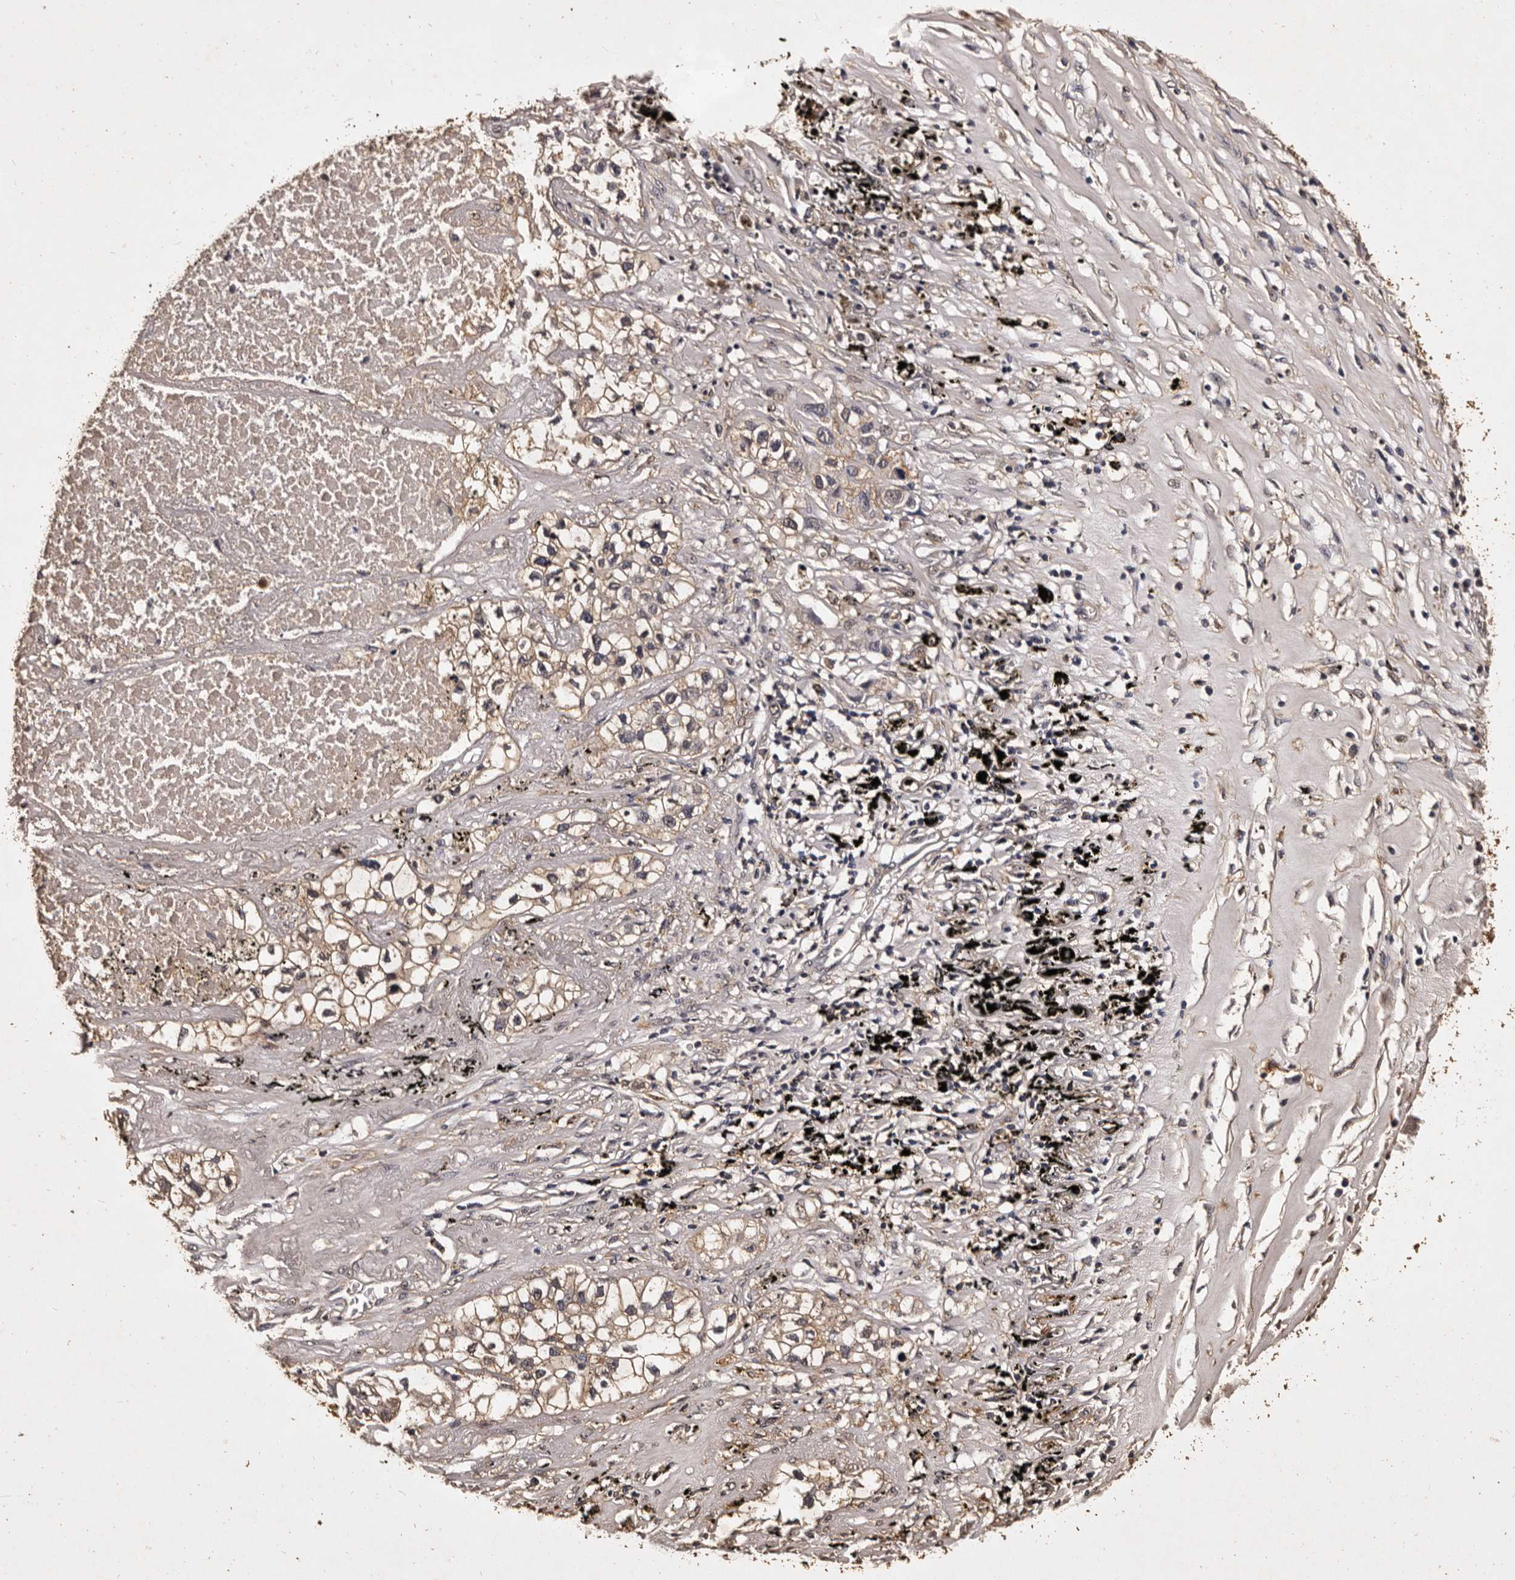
{"staining": {"intensity": "moderate", "quantity": ">75%", "location": "cytoplasmic/membranous"}, "tissue": "lung cancer", "cell_type": "Tumor cells", "image_type": "cancer", "snomed": [{"axis": "morphology", "description": "Adenocarcinoma, NOS"}, {"axis": "topography", "description": "Lung"}], "caption": "The micrograph exhibits immunohistochemical staining of adenocarcinoma (lung). There is moderate cytoplasmic/membranous staining is identified in about >75% of tumor cells.", "gene": "PARS2", "patient": {"sex": "male", "age": 63}}